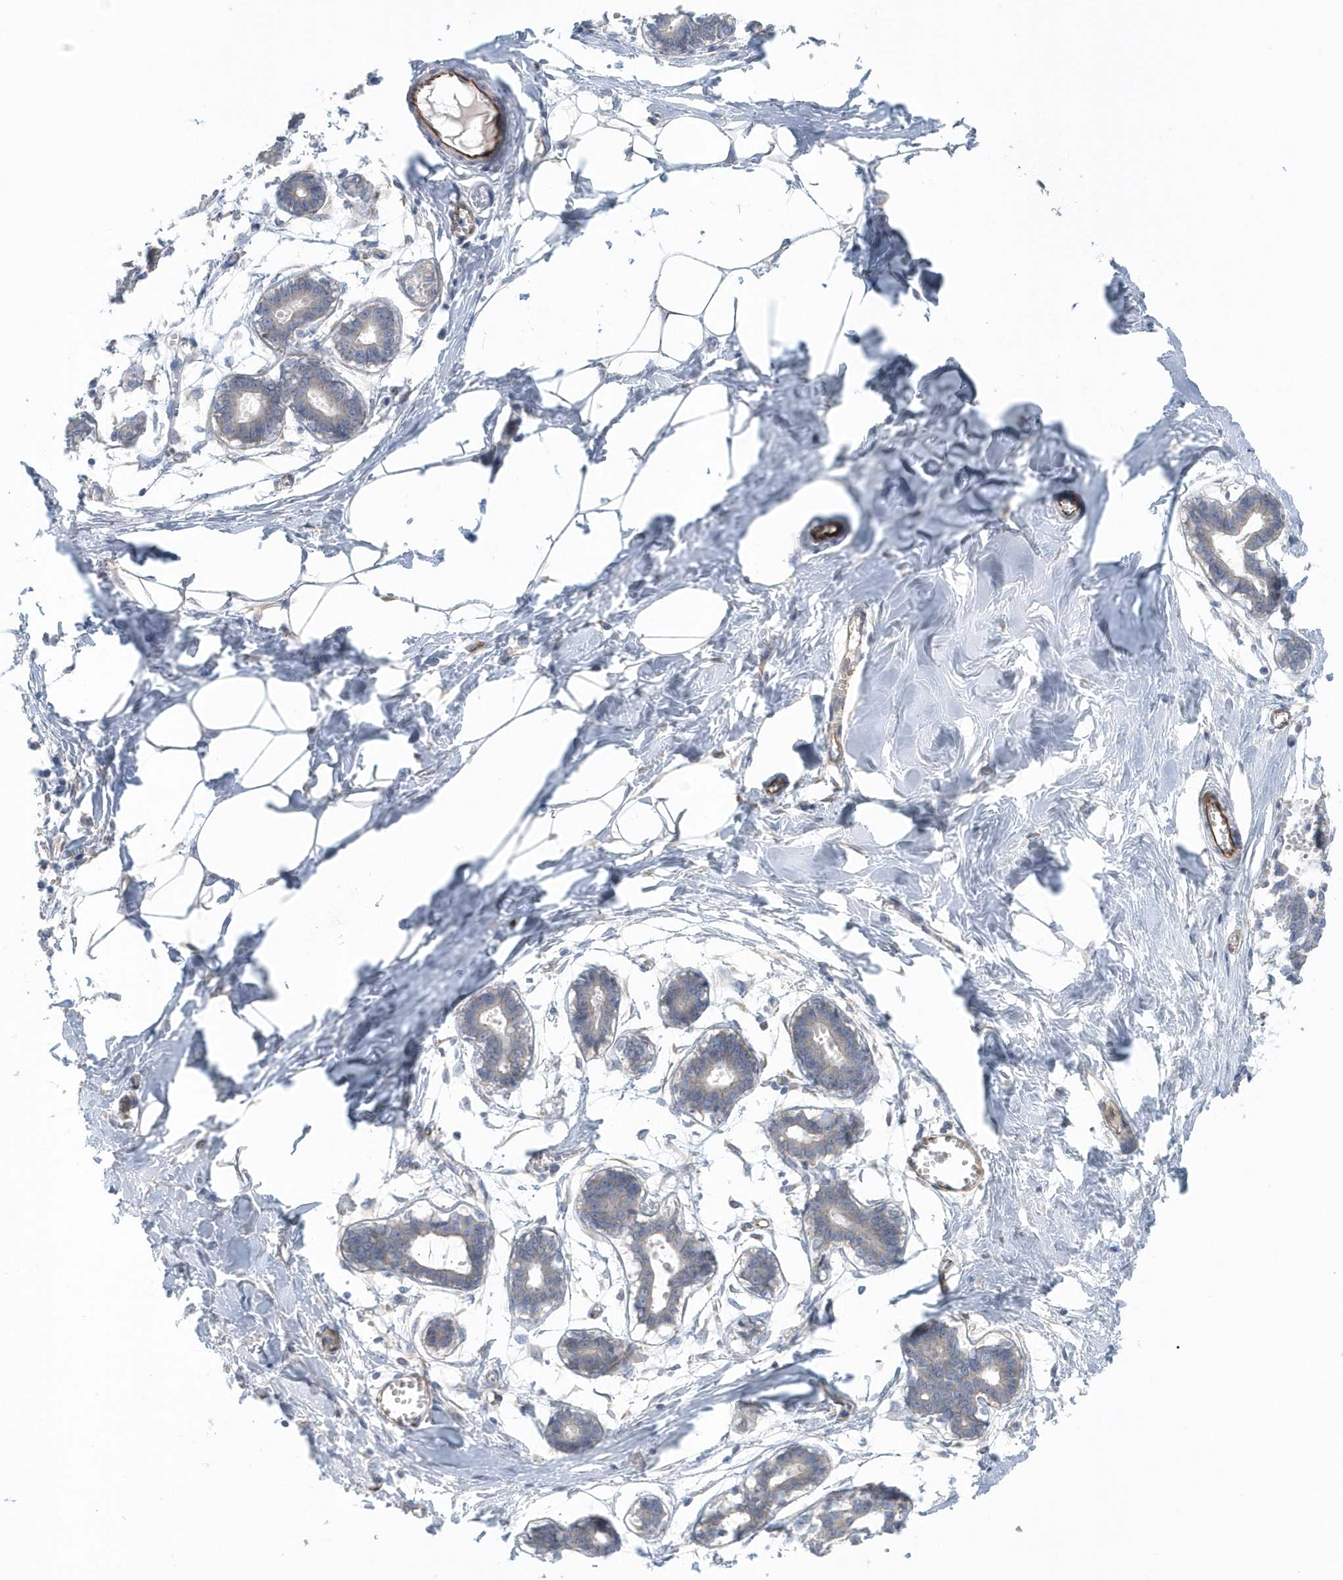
{"staining": {"intensity": "negative", "quantity": "none", "location": "none"}, "tissue": "breast", "cell_type": "Adipocytes", "image_type": "normal", "snomed": [{"axis": "morphology", "description": "Normal tissue, NOS"}, {"axis": "topography", "description": "Breast"}], "caption": "Immunohistochemistry of normal breast reveals no staining in adipocytes.", "gene": "RAB17", "patient": {"sex": "female", "age": 27}}